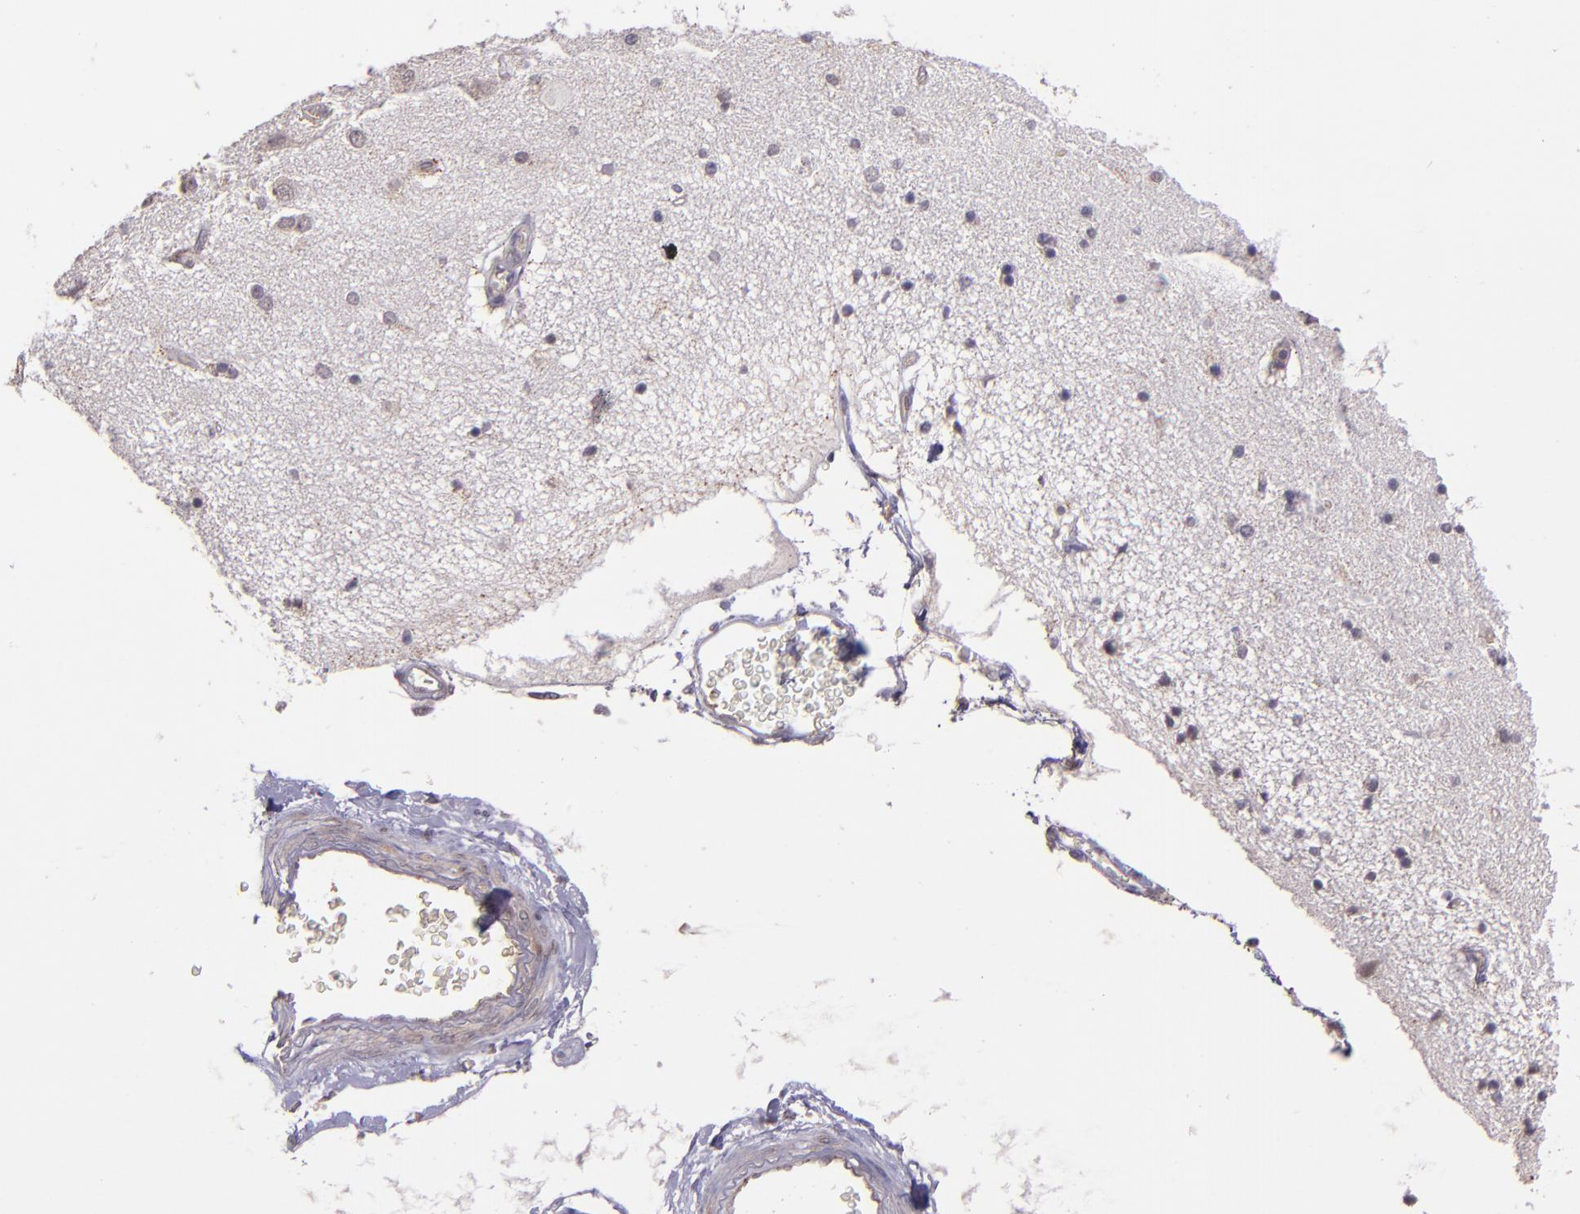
{"staining": {"intensity": "negative", "quantity": "none", "location": "none"}, "tissue": "hippocampus", "cell_type": "Glial cells", "image_type": "normal", "snomed": [{"axis": "morphology", "description": "Normal tissue, NOS"}, {"axis": "topography", "description": "Hippocampus"}], "caption": "IHC micrograph of benign hippocampus stained for a protein (brown), which reveals no staining in glial cells.", "gene": "TAF7L", "patient": {"sex": "female", "age": 54}}